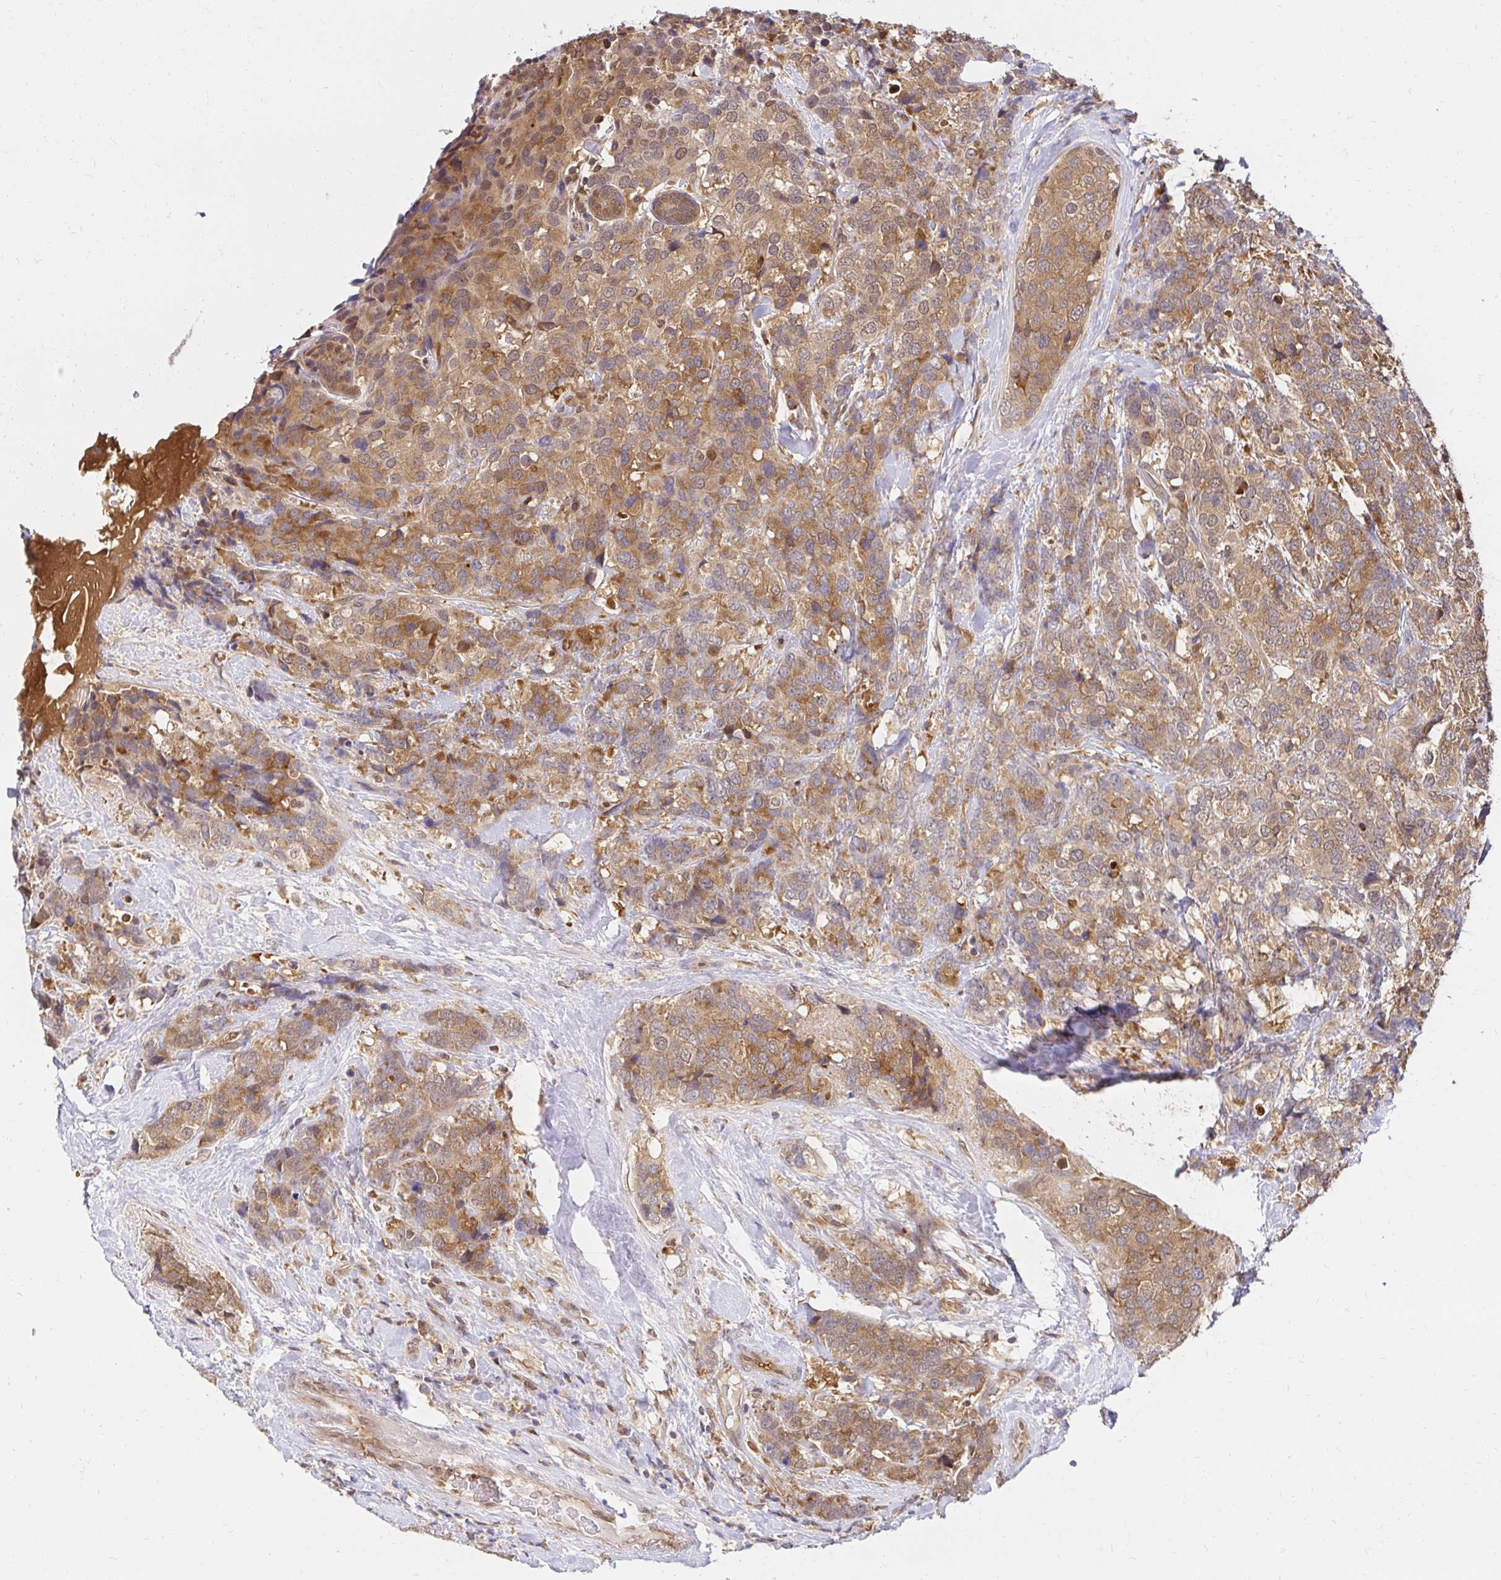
{"staining": {"intensity": "moderate", "quantity": ">75%", "location": "cytoplasmic/membranous,nuclear"}, "tissue": "breast cancer", "cell_type": "Tumor cells", "image_type": "cancer", "snomed": [{"axis": "morphology", "description": "Lobular carcinoma"}, {"axis": "topography", "description": "Breast"}], "caption": "The histopathology image exhibits a brown stain indicating the presence of a protein in the cytoplasmic/membranous and nuclear of tumor cells in breast cancer (lobular carcinoma).", "gene": "PSMA4", "patient": {"sex": "female", "age": 59}}